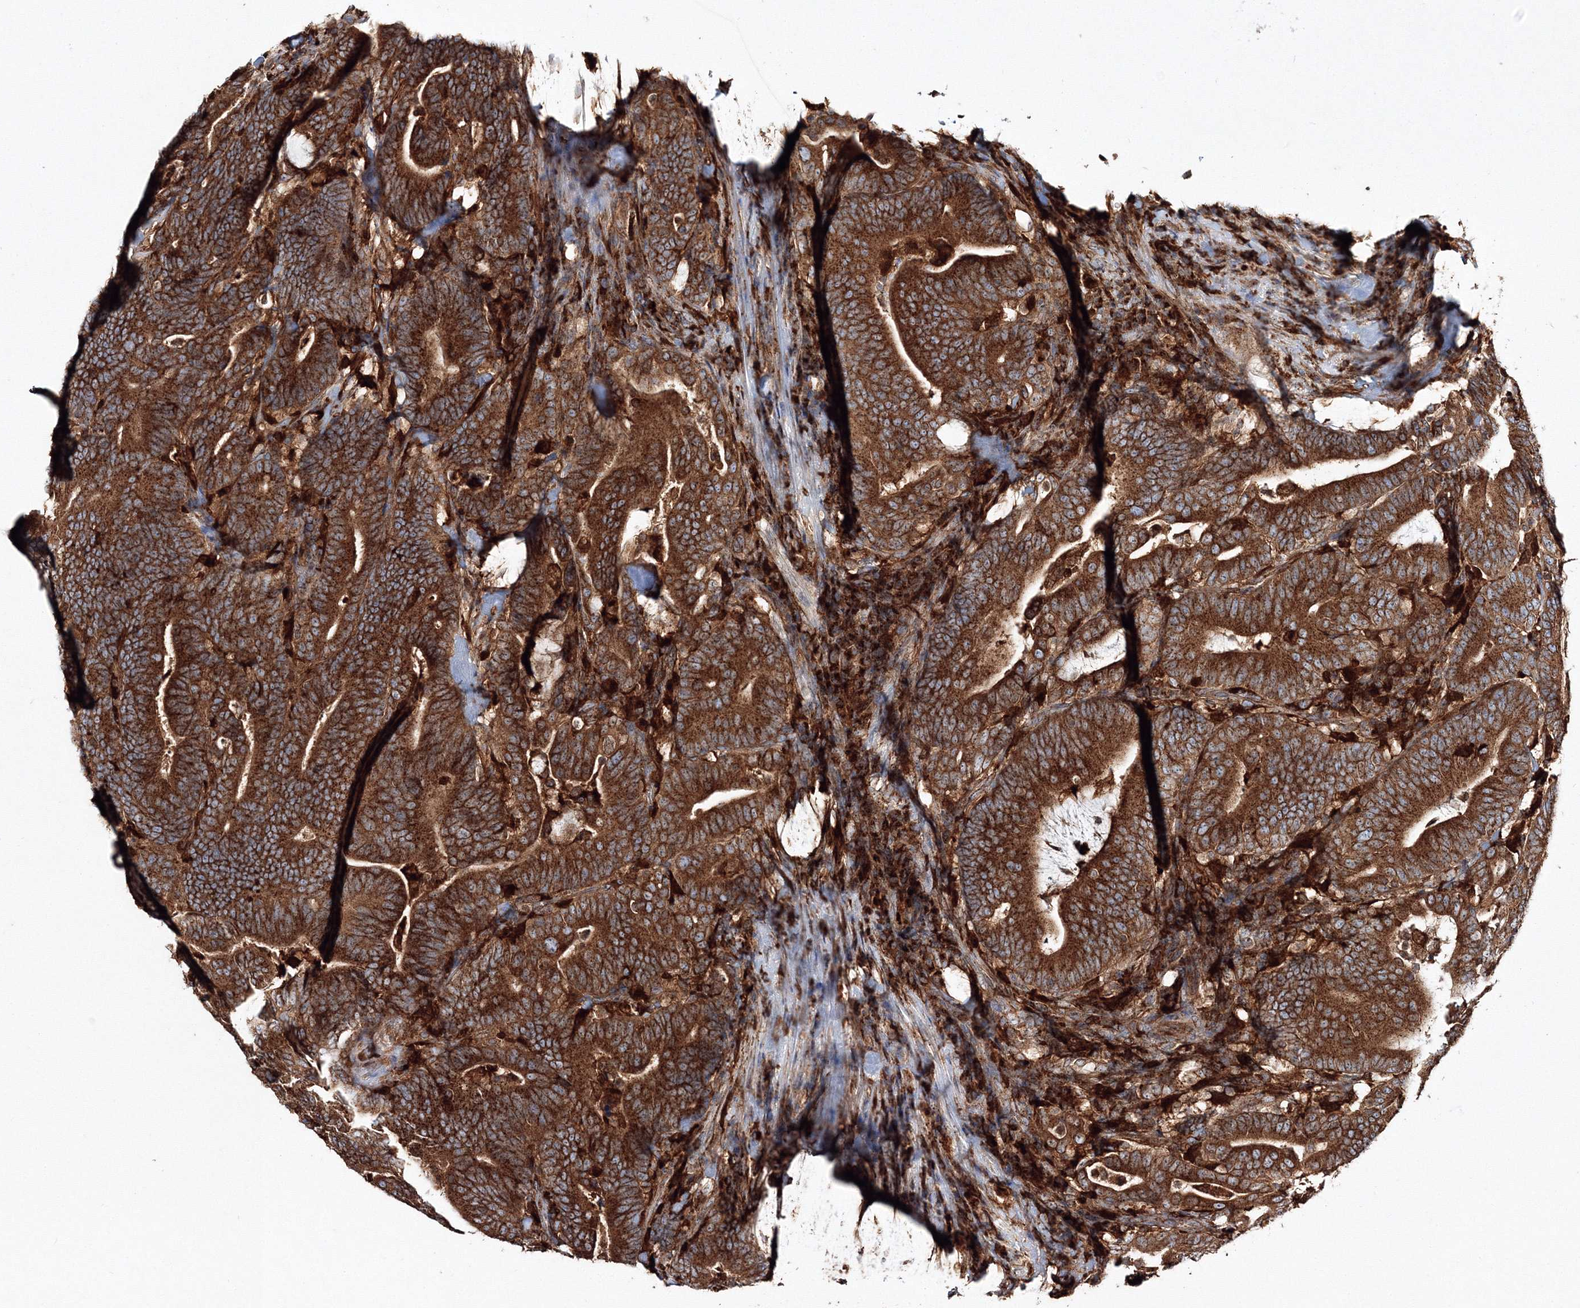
{"staining": {"intensity": "strong", "quantity": ">75%", "location": "cytoplasmic/membranous"}, "tissue": "colorectal cancer", "cell_type": "Tumor cells", "image_type": "cancer", "snomed": [{"axis": "morphology", "description": "Adenocarcinoma, NOS"}, {"axis": "topography", "description": "Colon"}], "caption": "Immunohistochemical staining of colorectal cancer demonstrates strong cytoplasmic/membranous protein expression in about >75% of tumor cells.", "gene": "ARCN1", "patient": {"sex": "female", "age": 66}}